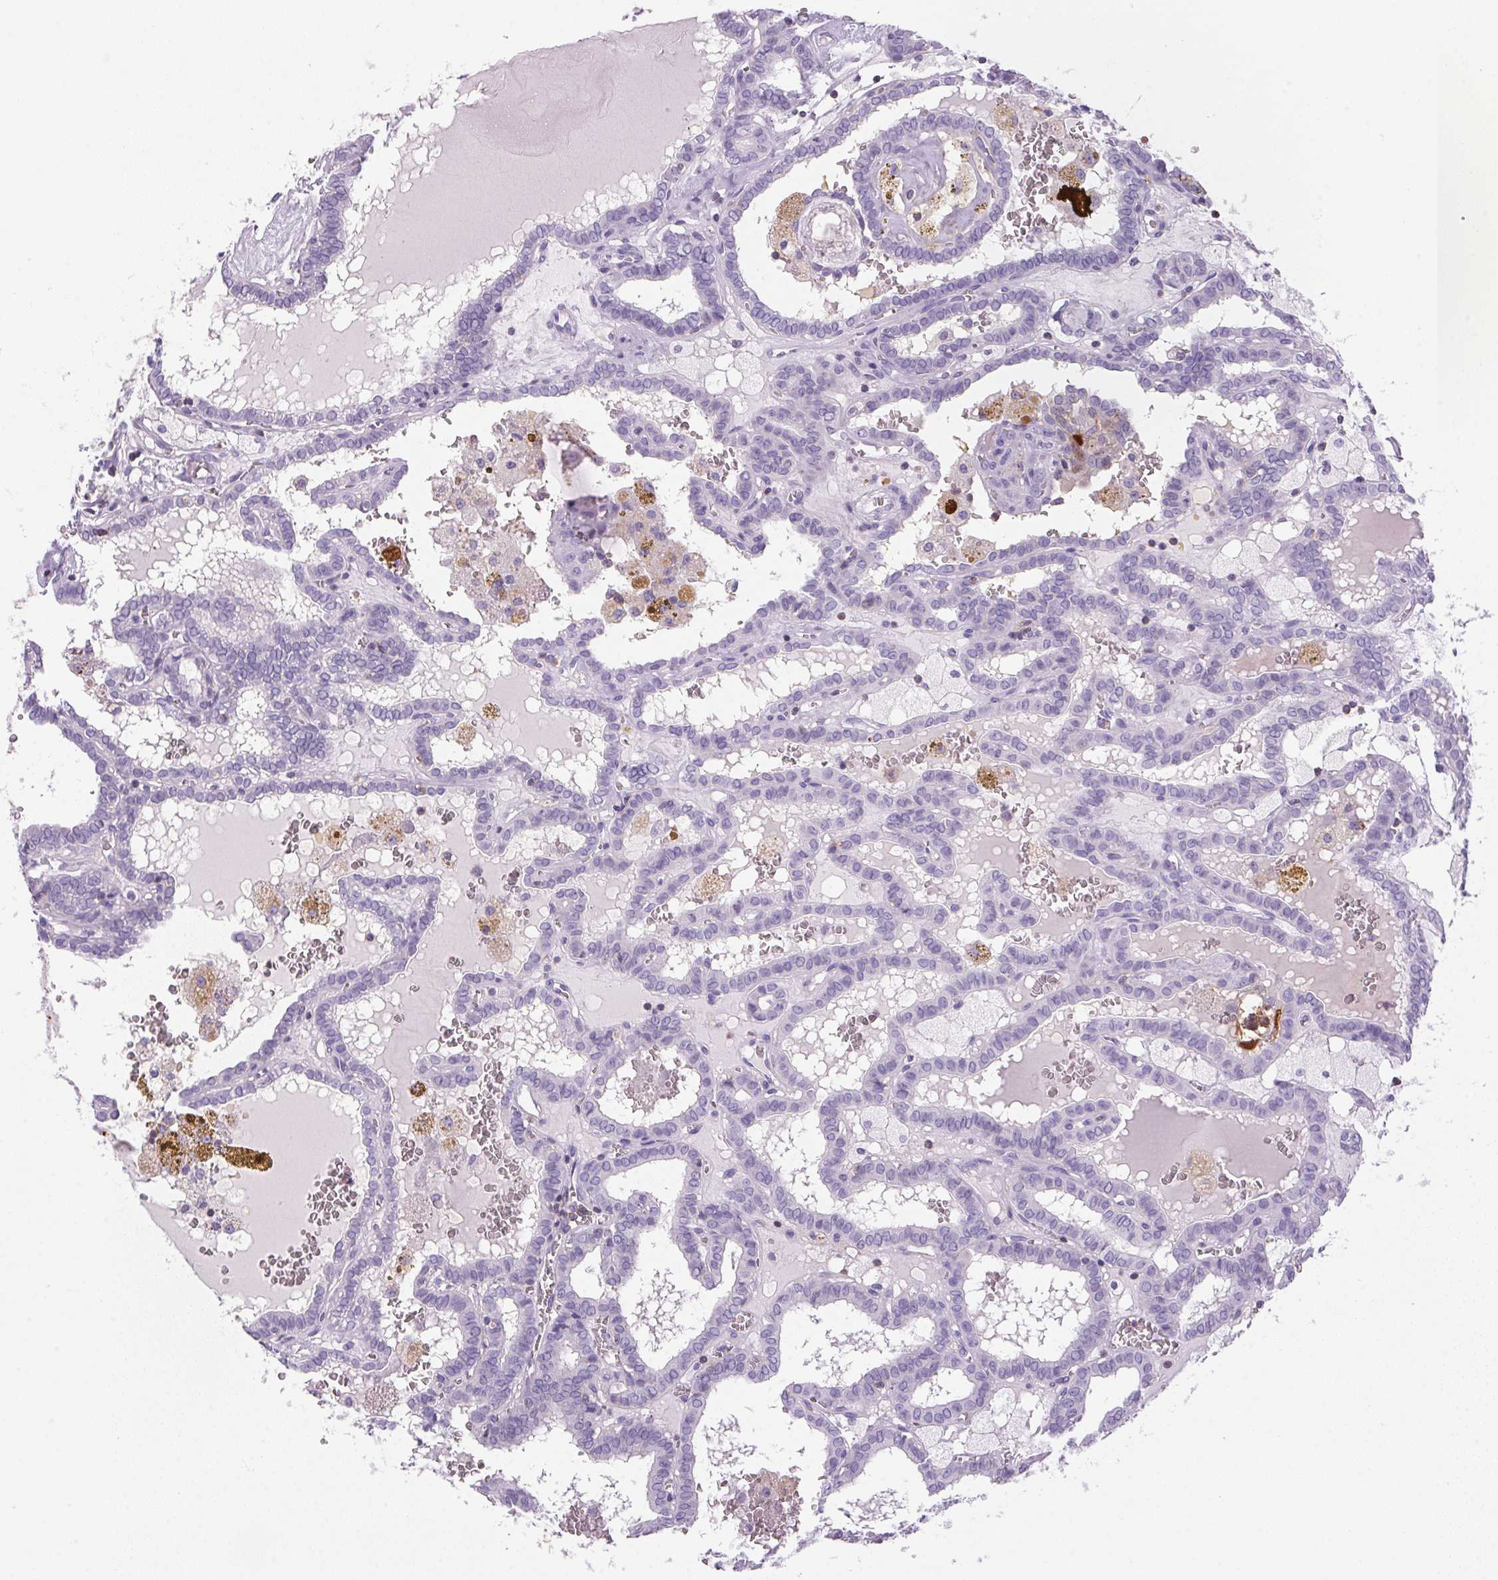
{"staining": {"intensity": "negative", "quantity": "none", "location": "none"}, "tissue": "thyroid cancer", "cell_type": "Tumor cells", "image_type": "cancer", "snomed": [{"axis": "morphology", "description": "Papillary adenocarcinoma, NOS"}, {"axis": "topography", "description": "Thyroid gland"}], "caption": "Image shows no significant protein positivity in tumor cells of thyroid cancer (papillary adenocarcinoma).", "gene": "S100A2", "patient": {"sex": "female", "age": 39}}